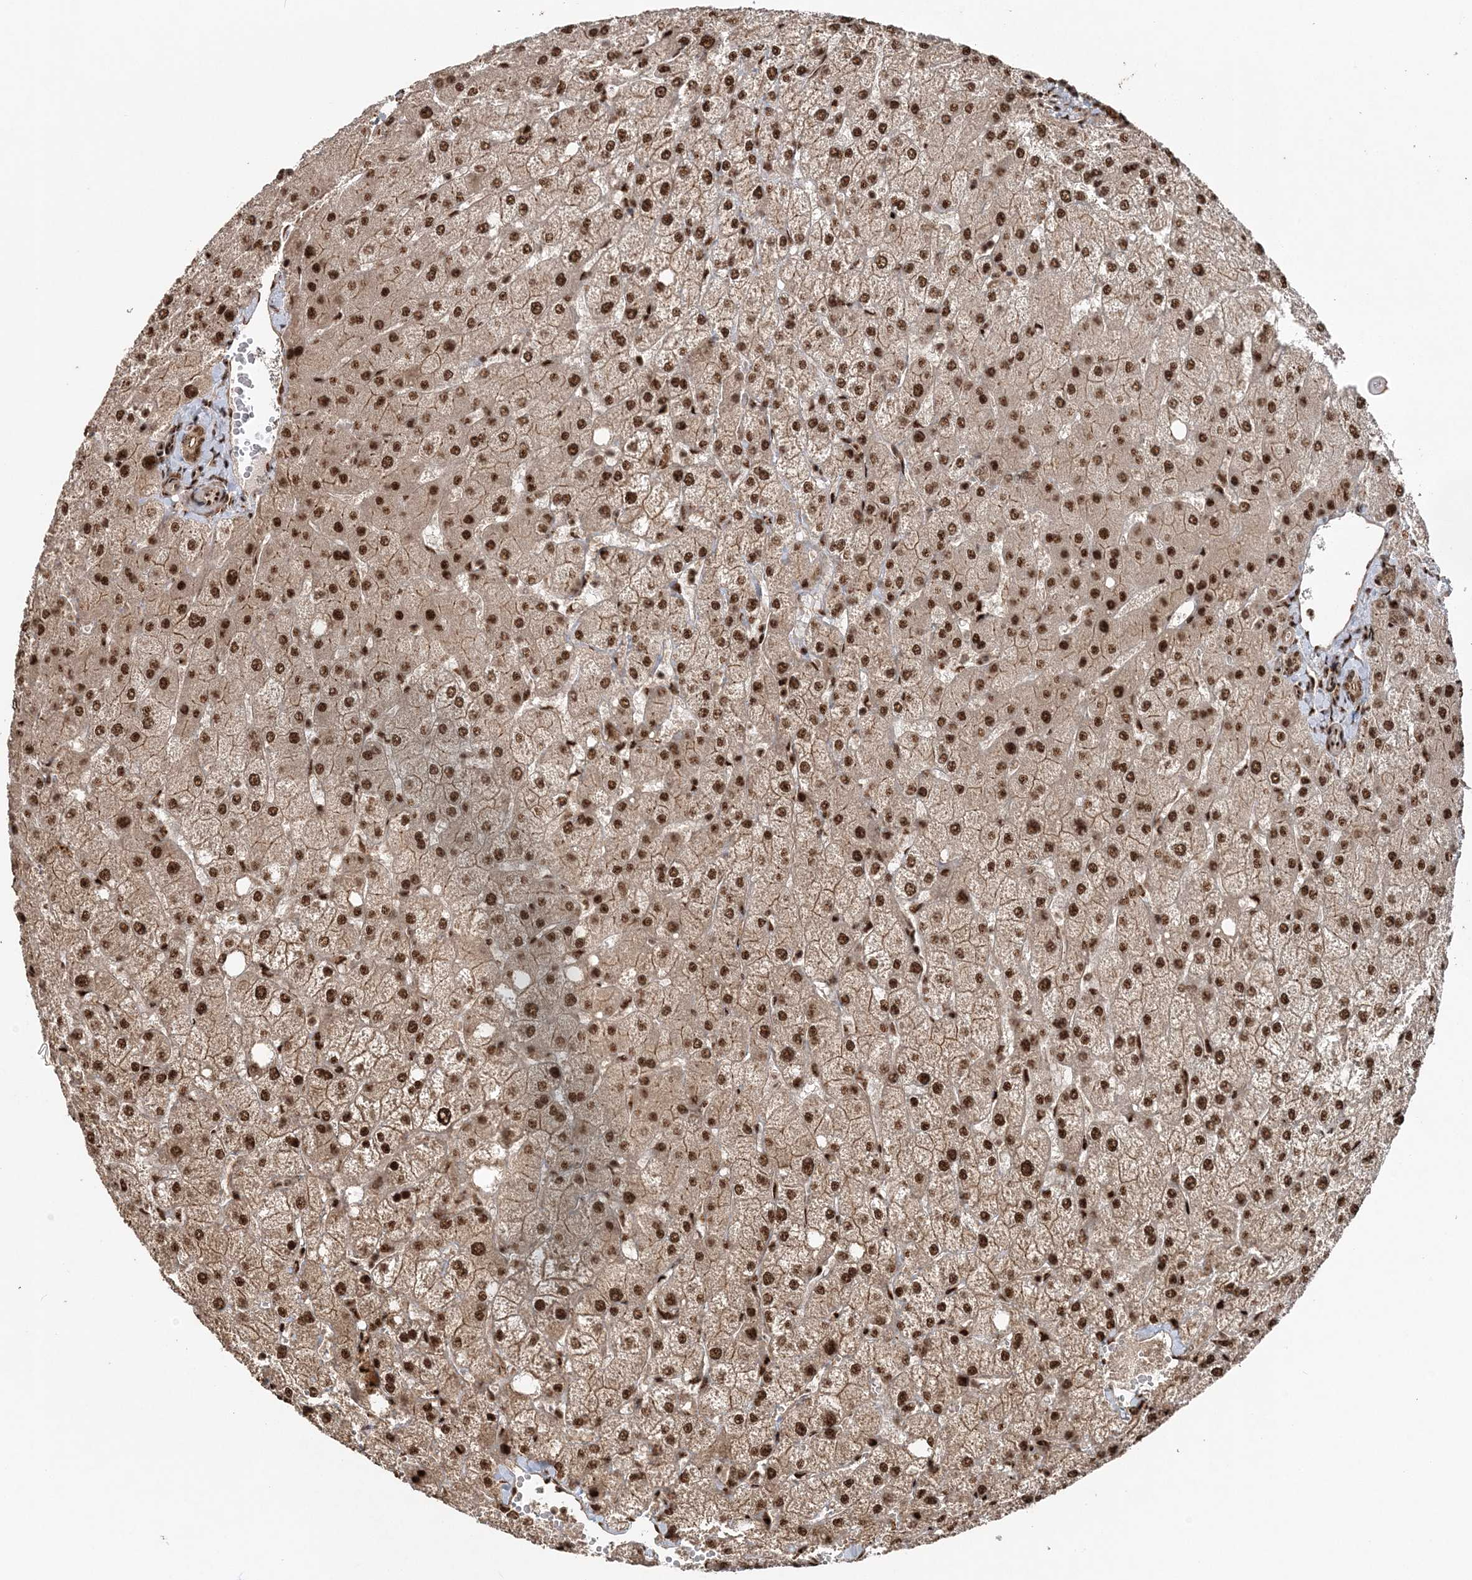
{"staining": {"intensity": "moderate", "quantity": ">75%", "location": "cytoplasmic/membranous,nuclear"}, "tissue": "liver", "cell_type": "Cholangiocytes", "image_type": "normal", "snomed": [{"axis": "morphology", "description": "Normal tissue, NOS"}, {"axis": "topography", "description": "Liver"}], "caption": "Immunohistochemical staining of normal human liver shows >75% levels of moderate cytoplasmic/membranous,nuclear protein expression in about >75% of cholangiocytes. (Stains: DAB in brown, nuclei in blue, Microscopy: brightfield microscopy at high magnification).", "gene": "EXOSC8", "patient": {"sex": "female", "age": 54}}